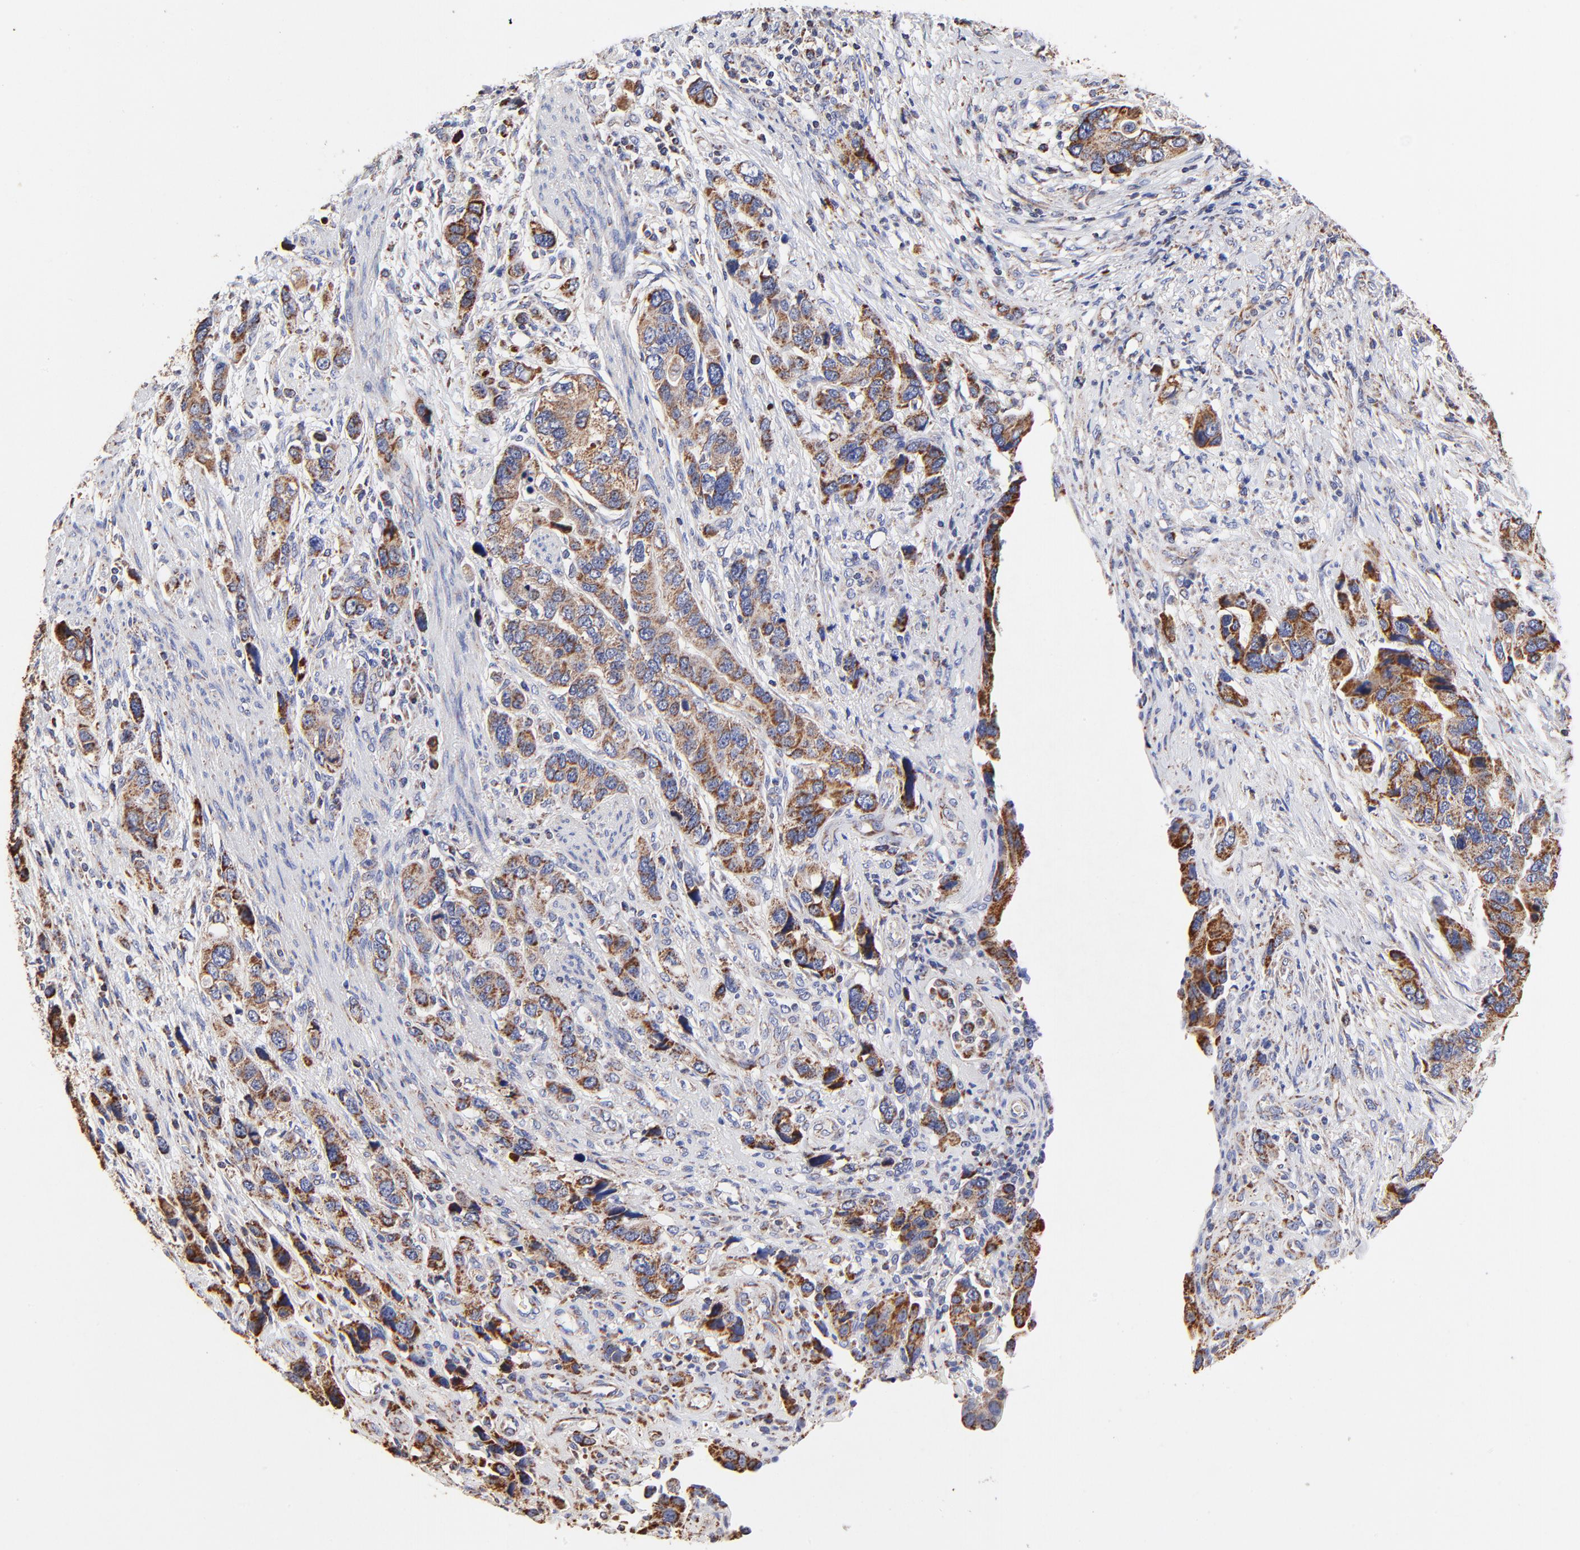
{"staining": {"intensity": "moderate", "quantity": ">75%", "location": "cytoplasmic/membranous"}, "tissue": "stomach cancer", "cell_type": "Tumor cells", "image_type": "cancer", "snomed": [{"axis": "morphology", "description": "Adenocarcinoma, NOS"}, {"axis": "topography", "description": "Stomach, lower"}], "caption": "The micrograph shows immunohistochemical staining of stomach cancer. There is moderate cytoplasmic/membranous positivity is appreciated in about >75% of tumor cells. Immunohistochemistry stains the protein in brown and the nuclei are stained blue.", "gene": "SSBP1", "patient": {"sex": "female", "age": 93}}